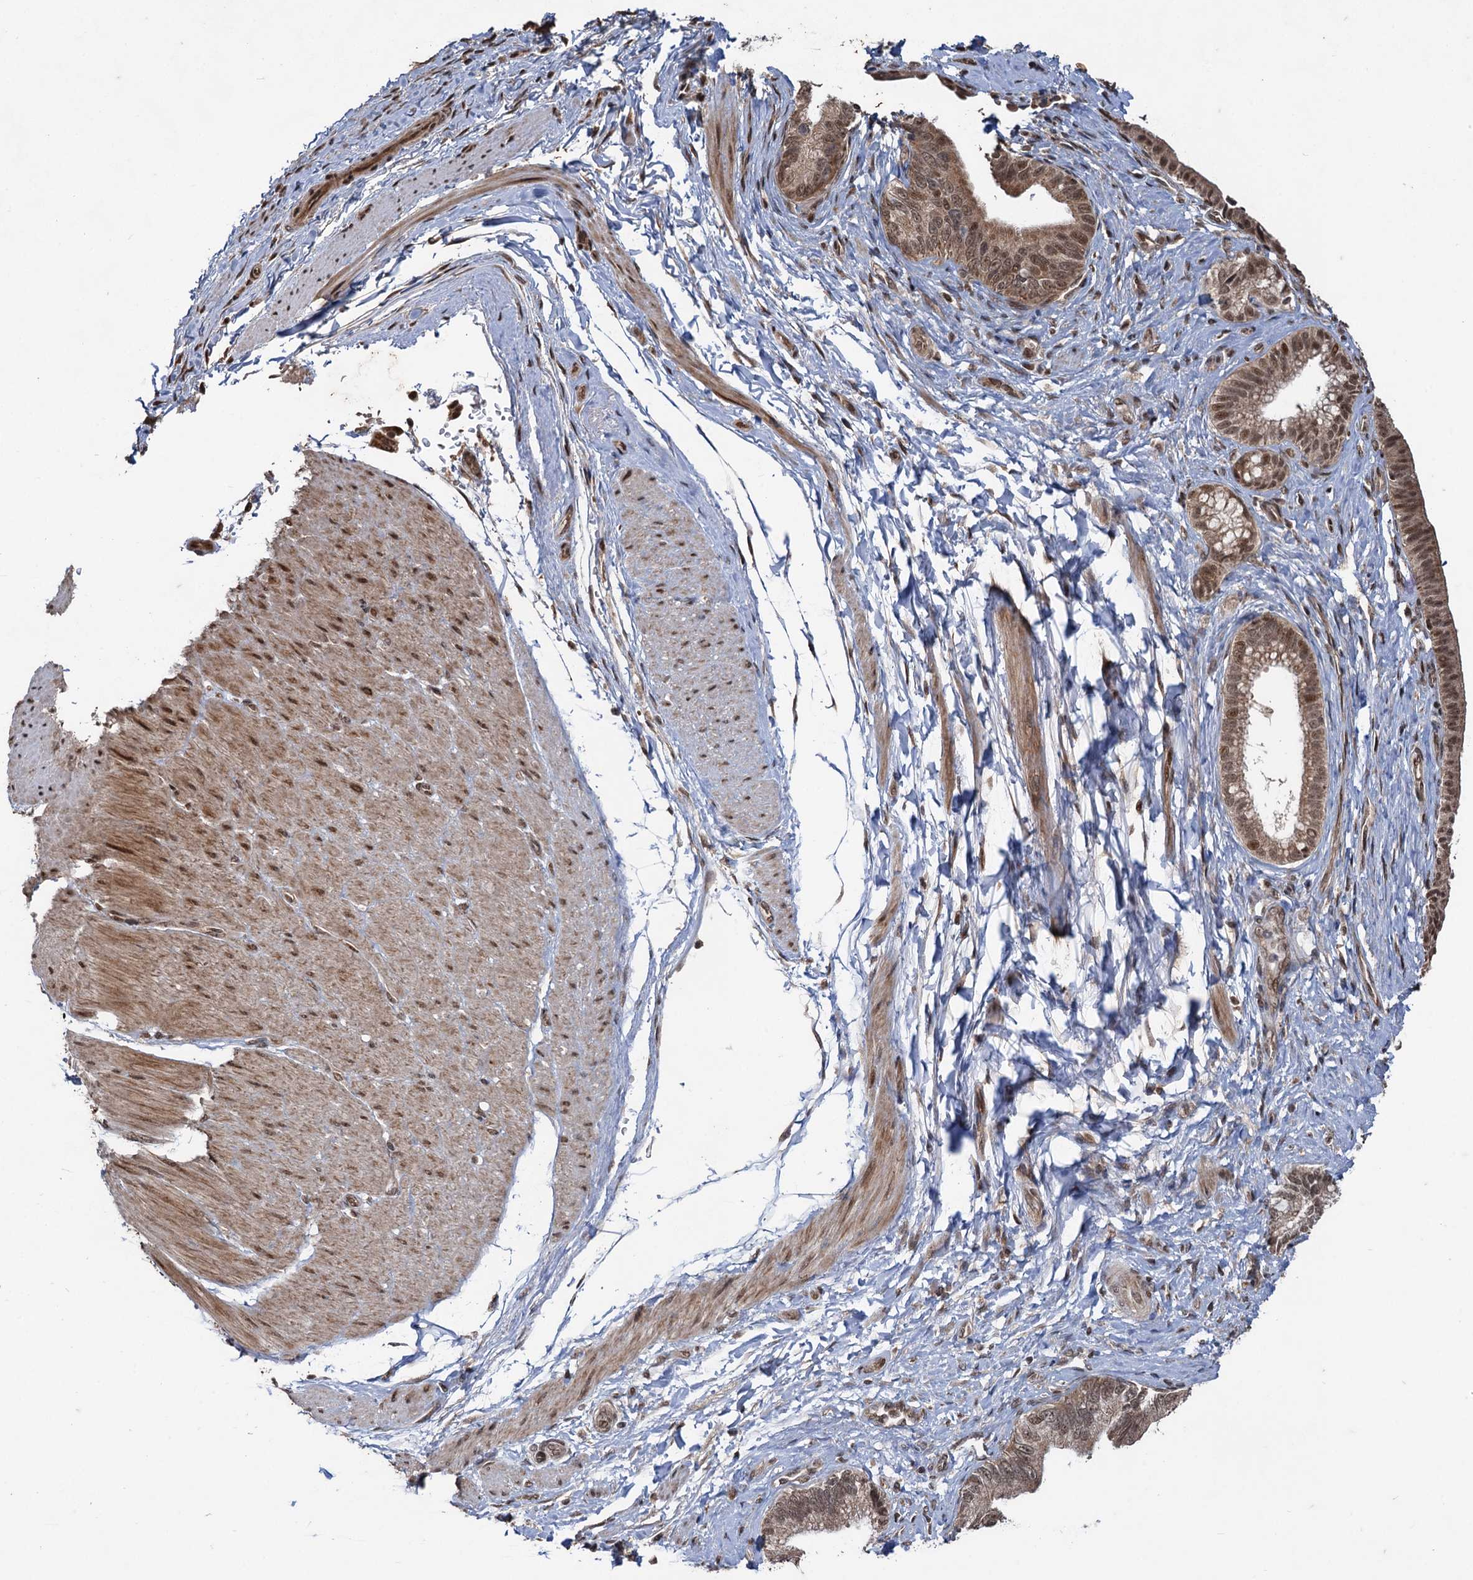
{"staining": {"intensity": "moderate", "quantity": ">75%", "location": "cytoplasmic/membranous,nuclear"}, "tissue": "pancreatic cancer", "cell_type": "Tumor cells", "image_type": "cancer", "snomed": [{"axis": "morphology", "description": "Adenocarcinoma, NOS"}, {"axis": "topography", "description": "Pancreas"}], "caption": "A histopathology image showing moderate cytoplasmic/membranous and nuclear staining in about >75% of tumor cells in pancreatic adenocarcinoma, as visualized by brown immunohistochemical staining.", "gene": "REP15", "patient": {"sex": "female", "age": 55}}